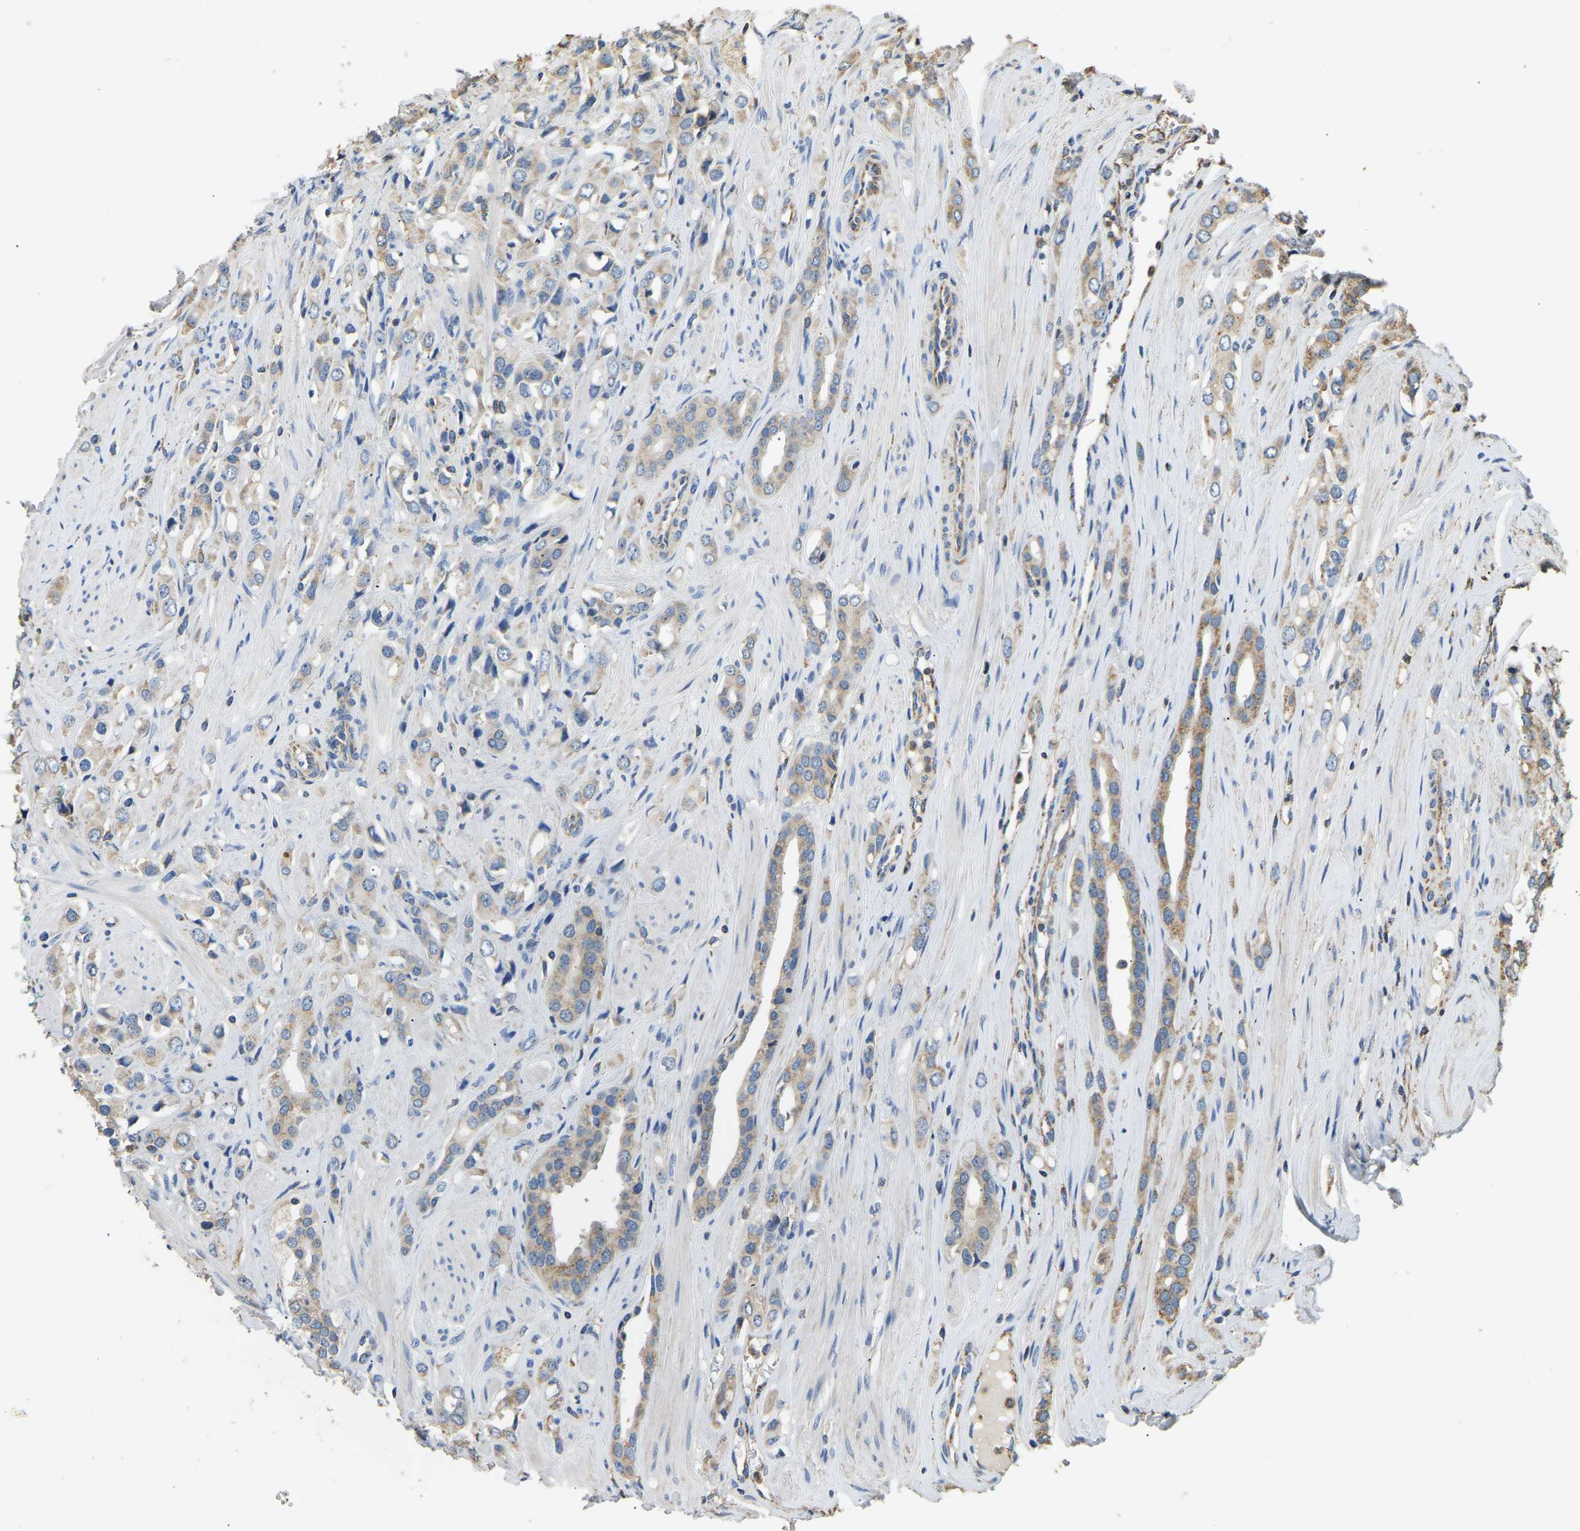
{"staining": {"intensity": "weak", "quantity": "25%-75%", "location": "cytoplasmic/membranous"}, "tissue": "prostate cancer", "cell_type": "Tumor cells", "image_type": "cancer", "snomed": [{"axis": "morphology", "description": "Adenocarcinoma, High grade"}, {"axis": "topography", "description": "Prostate"}], "caption": "IHC histopathology image of neoplastic tissue: adenocarcinoma (high-grade) (prostate) stained using immunohistochemistry shows low levels of weak protein expression localized specifically in the cytoplasmic/membranous of tumor cells, appearing as a cytoplasmic/membranous brown color.", "gene": "TUFM", "patient": {"sex": "male", "age": 52}}